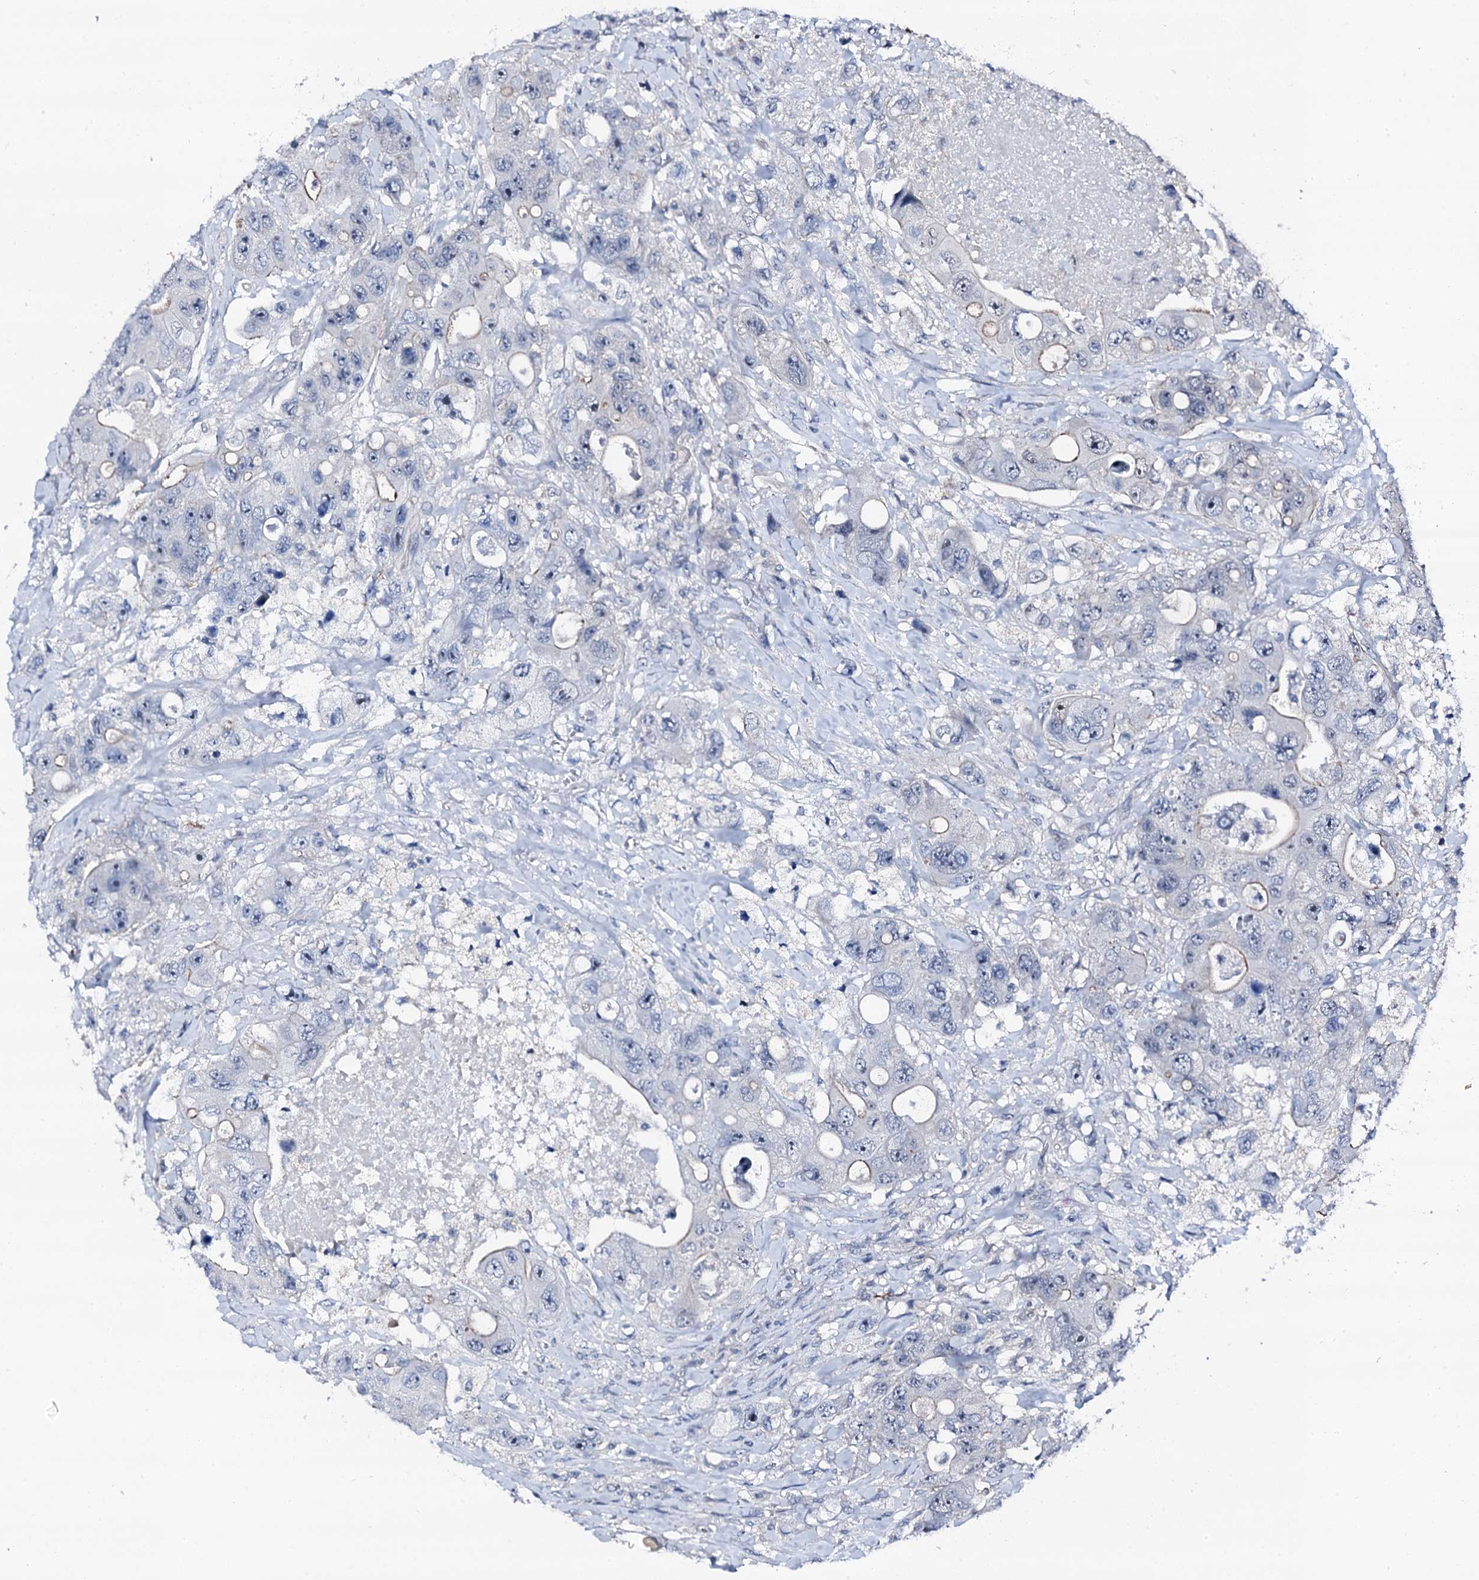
{"staining": {"intensity": "negative", "quantity": "none", "location": "none"}, "tissue": "colorectal cancer", "cell_type": "Tumor cells", "image_type": "cancer", "snomed": [{"axis": "morphology", "description": "Adenocarcinoma, NOS"}, {"axis": "topography", "description": "Colon"}], "caption": "There is no significant positivity in tumor cells of adenocarcinoma (colorectal).", "gene": "TRAFD1", "patient": {"sex": "female", "age": 46}}